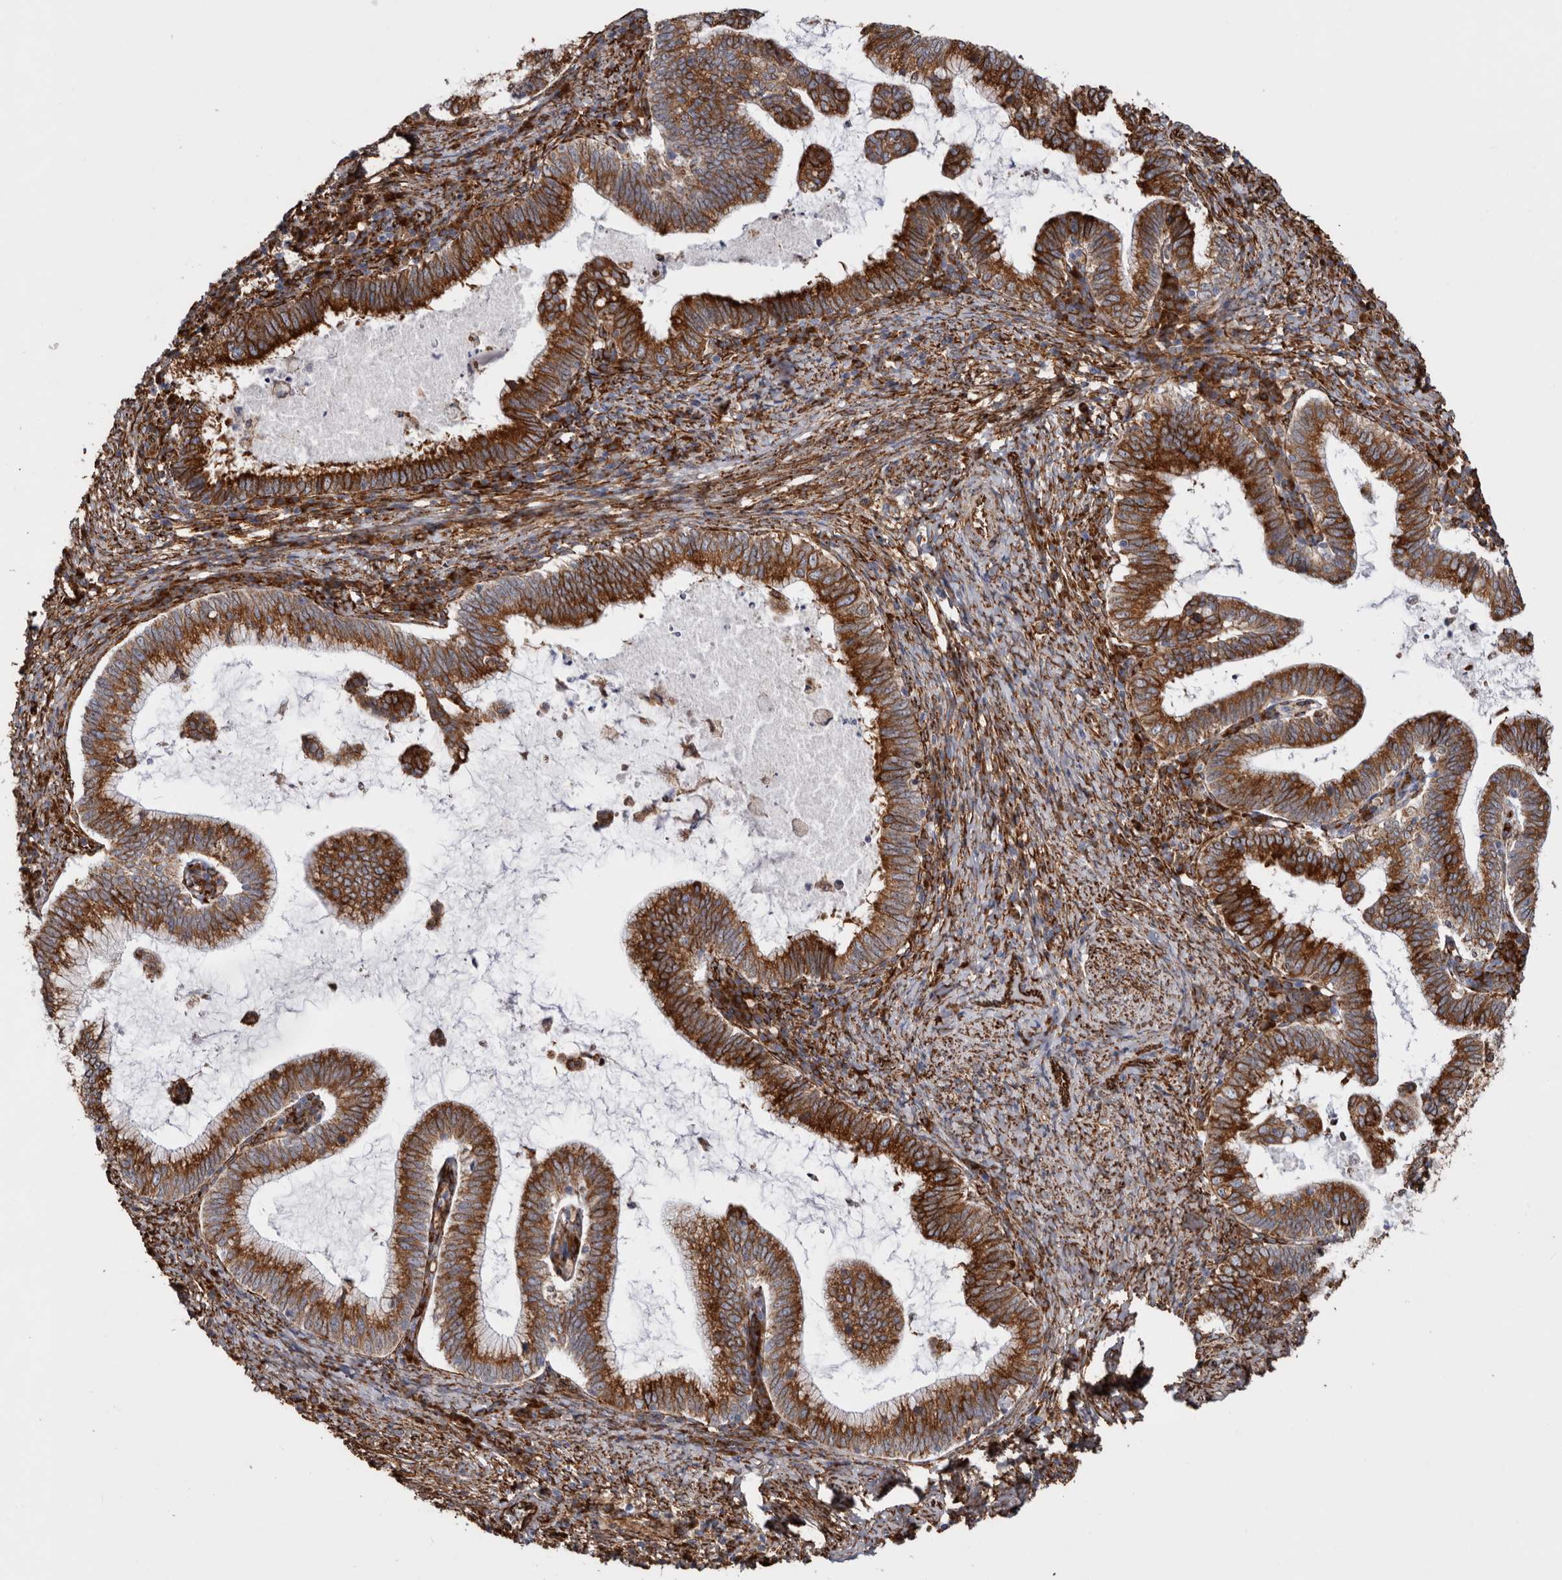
{"staining": {"intensity": "strong", "quantity": ">75%", "location": "cytoplasmic/membranous"}, "tissue": "cervical cancer", "cell_type": "Tumor cells", "image_type": "cancer", "snomed": [{"axis": "morphology", "description": "Adenocarcinoma, NOS"}, {"axis": "topography", "description": "Cervix"}], "caption": "Human cervical adenocarcinoma stained with a protein marker shows strong staining in tumor cells.", "gene": "SEMA3E", "patient": {"sex": "female", "age": 36}}